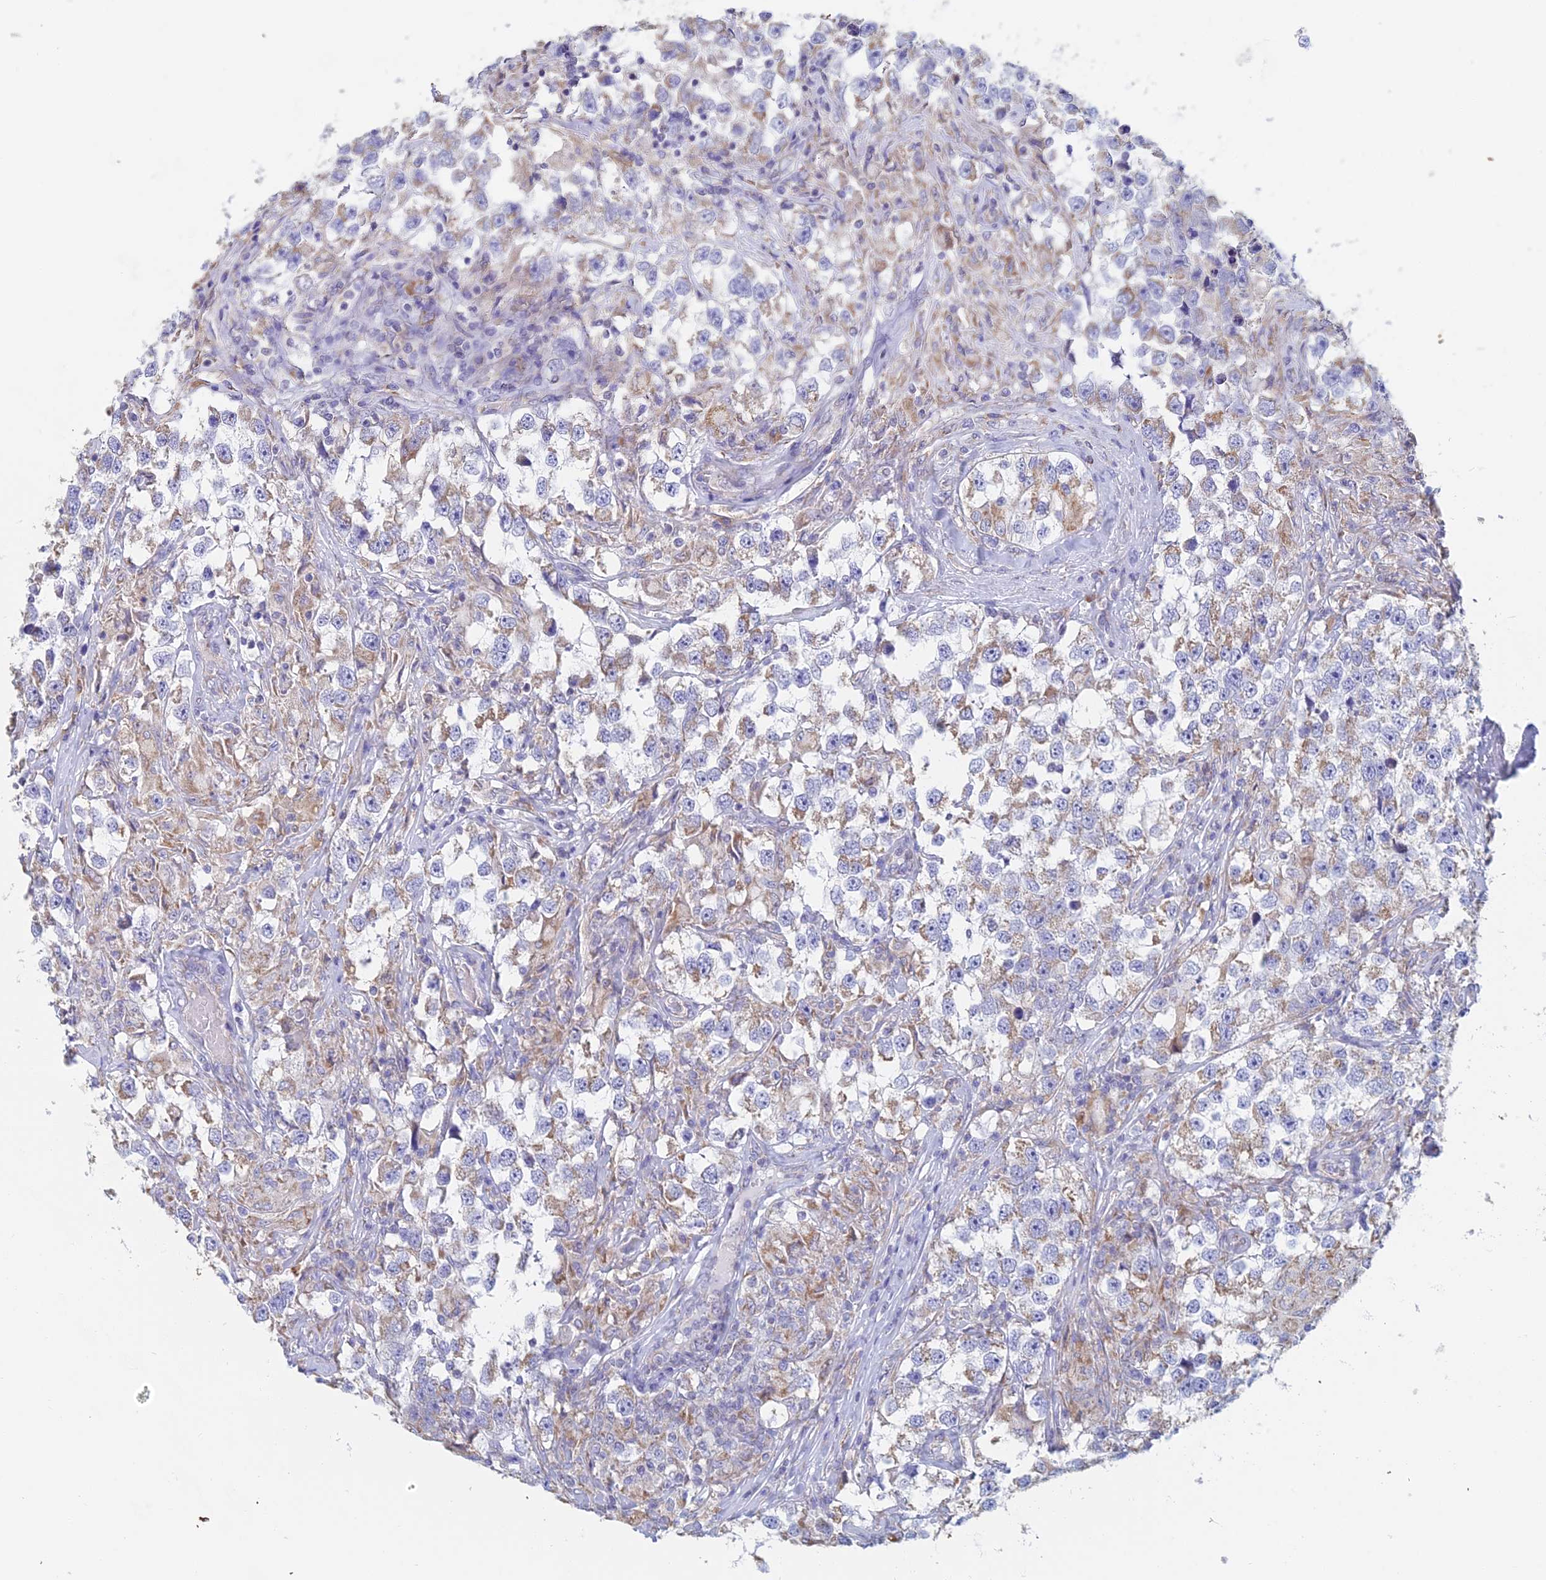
{"staining": {"intensity": "moderate", "quantity": ">75%", "location": "cytoplasmic/membranous"}, "tissue": "testis cancer", "cell_type": "Tumor cells", "image_type": "cancer", "snomed": [{"axis": "morphology", "description": "Seminoma, NOS"}, {"axis": "topography", "description": "Testis"}], "caption": "Protein staining of seminoma (testis) tissue reveals moderate cytoplasmic/membranous staining in approximately >75% of tumor cells.", "gene": "CRACR2B", "patient": {"sex": "male", "age": 46}}